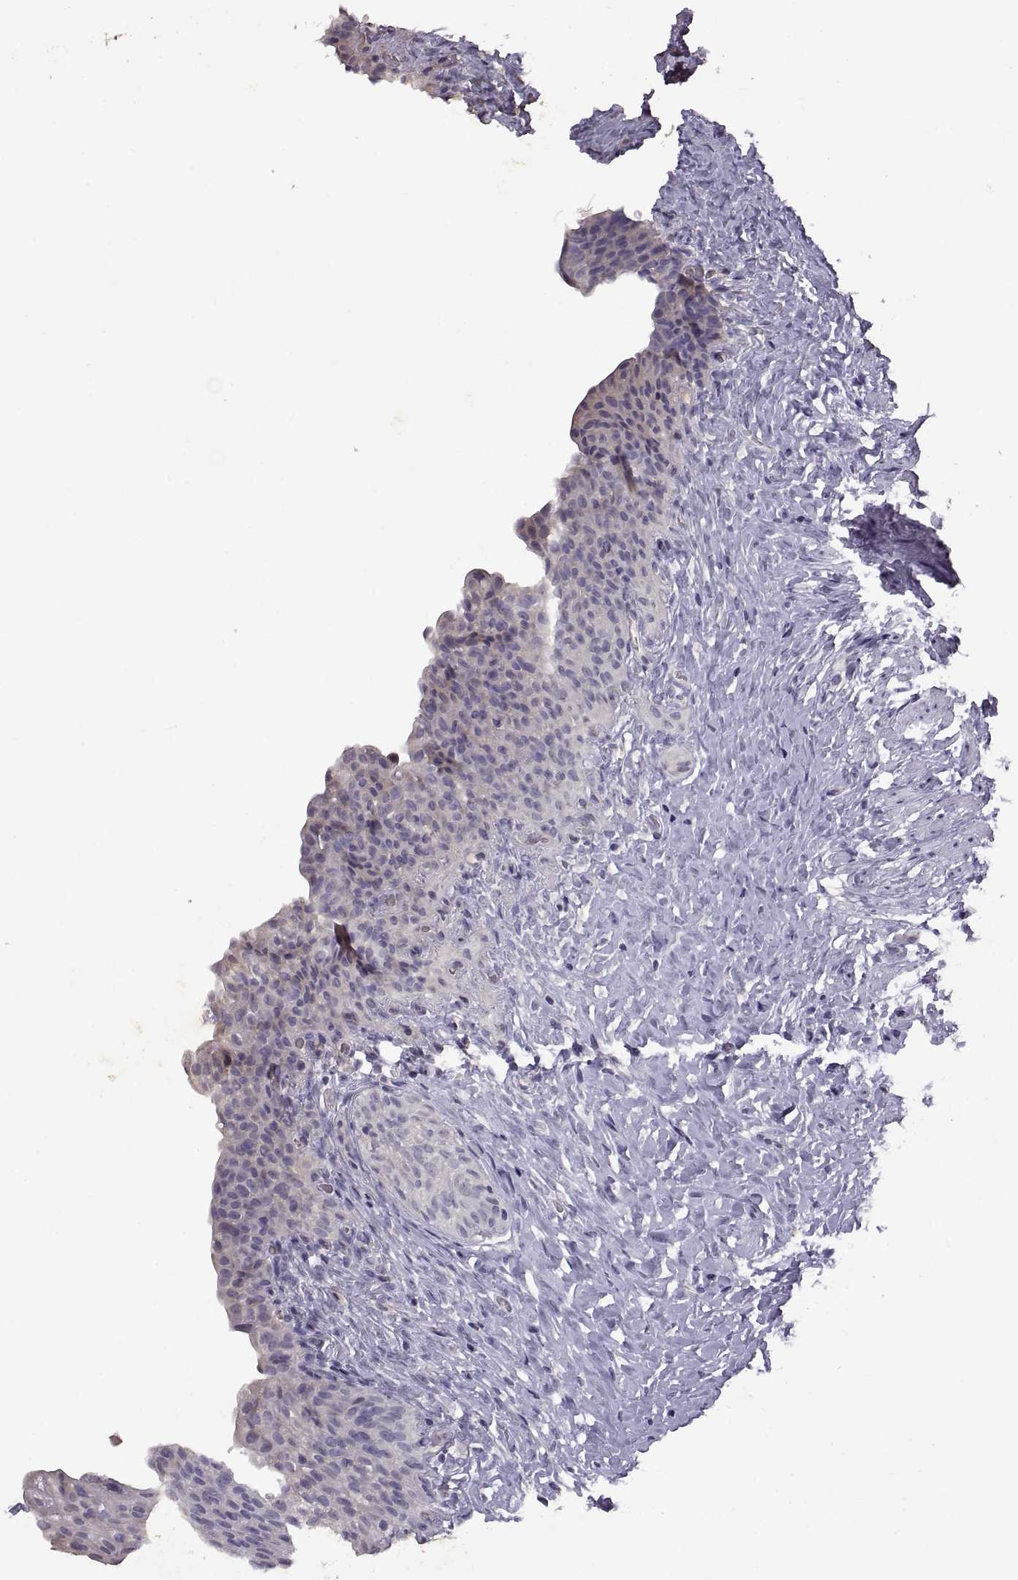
{"staining": {"intensity": "negative", "quantity": "none", "location": "none"}, "tissue": "urinary bladder", "cell_type": "Urothelial cells", "image_type": "normal", "snomed": [{"axis": "morphology", "description": "Normal tissue, NOS"}, {"axis": "topography", "description": "Urinary bladder"}], "caption": "This is an immunohistochemistry image of unremarkable human urinary bladder. There is no expression in urothelial cells.", "gene": "DEFB136", "patient": {"sex": "male", "age": 76}}